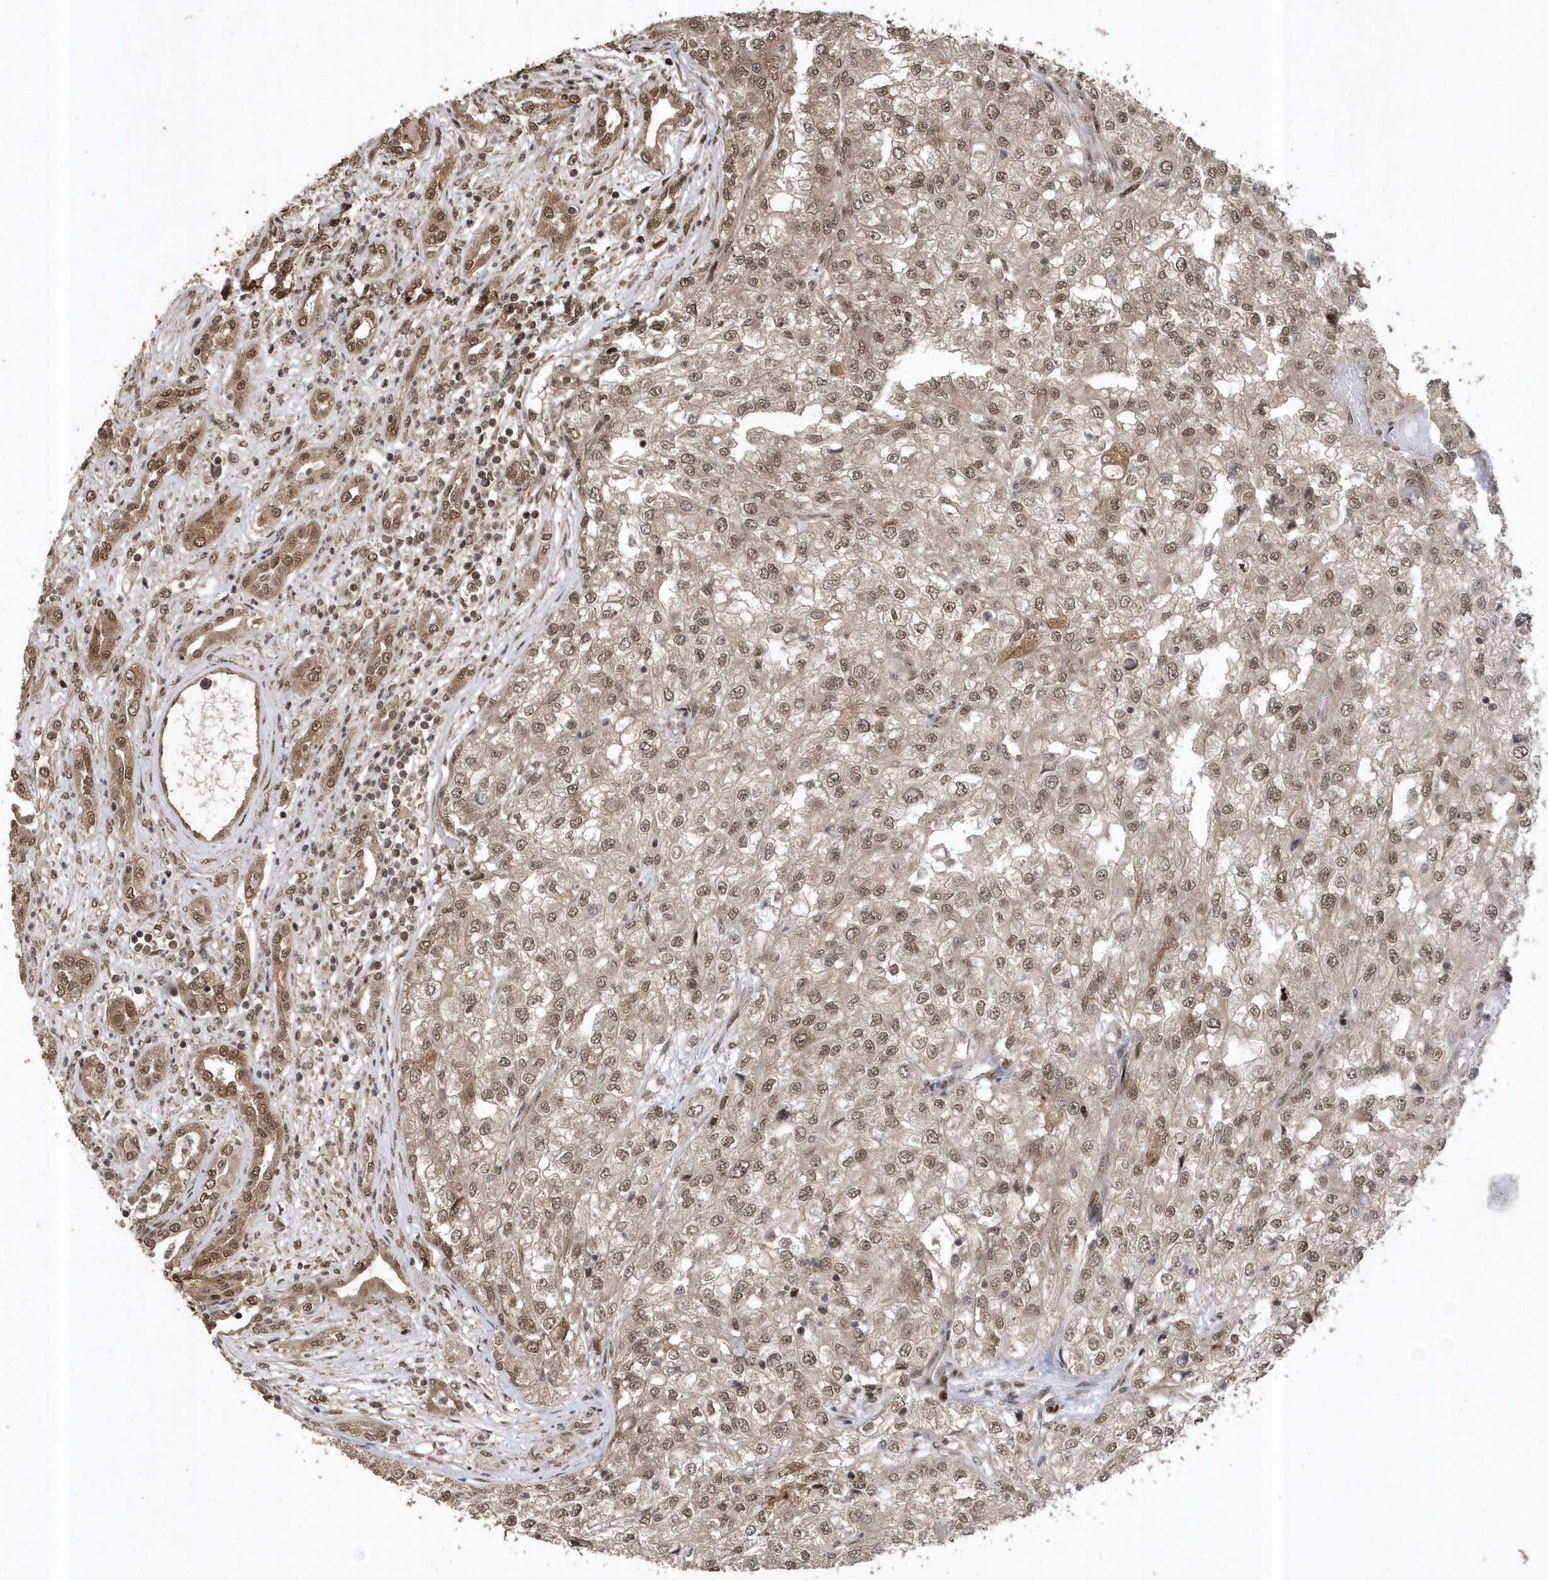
{"staining": {"intensity": "moderate", "quantity": ">75%", "location": "nuclear"}, "tissue": "renal cancer", "cell_type": "Tumor cells", "image_type": "cancer", "snomed": [{"axis": "morphology", "description": "Adenocarcinoma, NOS"}, {"axis": "topography", "description": "Kidney"}], "caption": "Protein staining demonstrates moderate nuclear positivity in approximately >75% of tumor cells in renal adenocarcinoma.", "gene": "INTS12", "patient": {"sex": "female", "age": 54}}